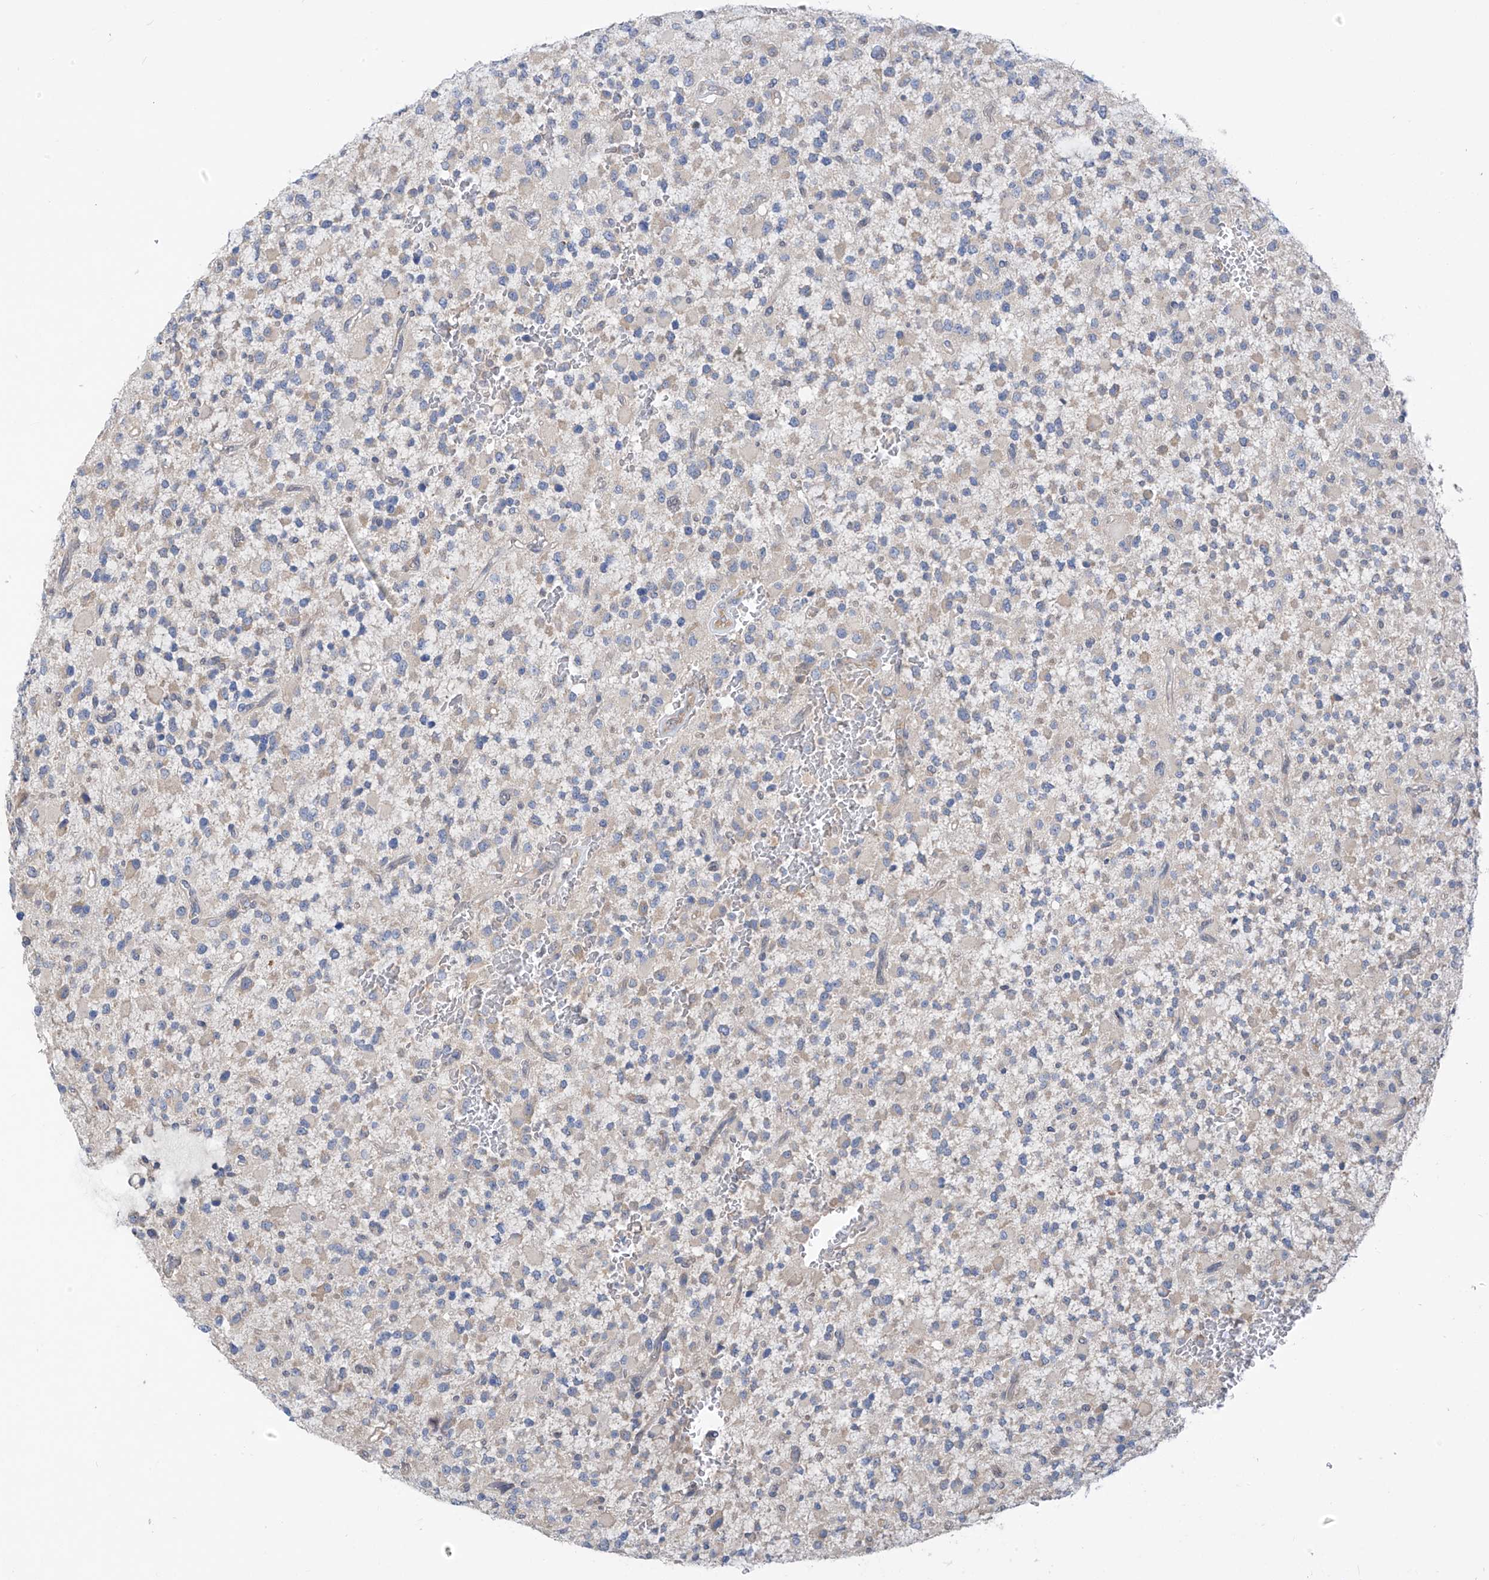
{"staining": {"intensity": "negative", "quantity": "none", "location": "none"}, "tissue": "glioma", "cell_type": "Tumor cells", "image_type": "cancer", "snomed": [{"axis": "morphology", "description": "Glioma, malignant, High grade"}, {"axis": "topography", "description": "Brain"}], "caption": "The immunohistochemistry (IHC) image has no significant positivity in tumor cells of malignant glioma (high-grade) tissue.", "gene": "RPL4", "patient": {"sex": "male", "age": 34}}